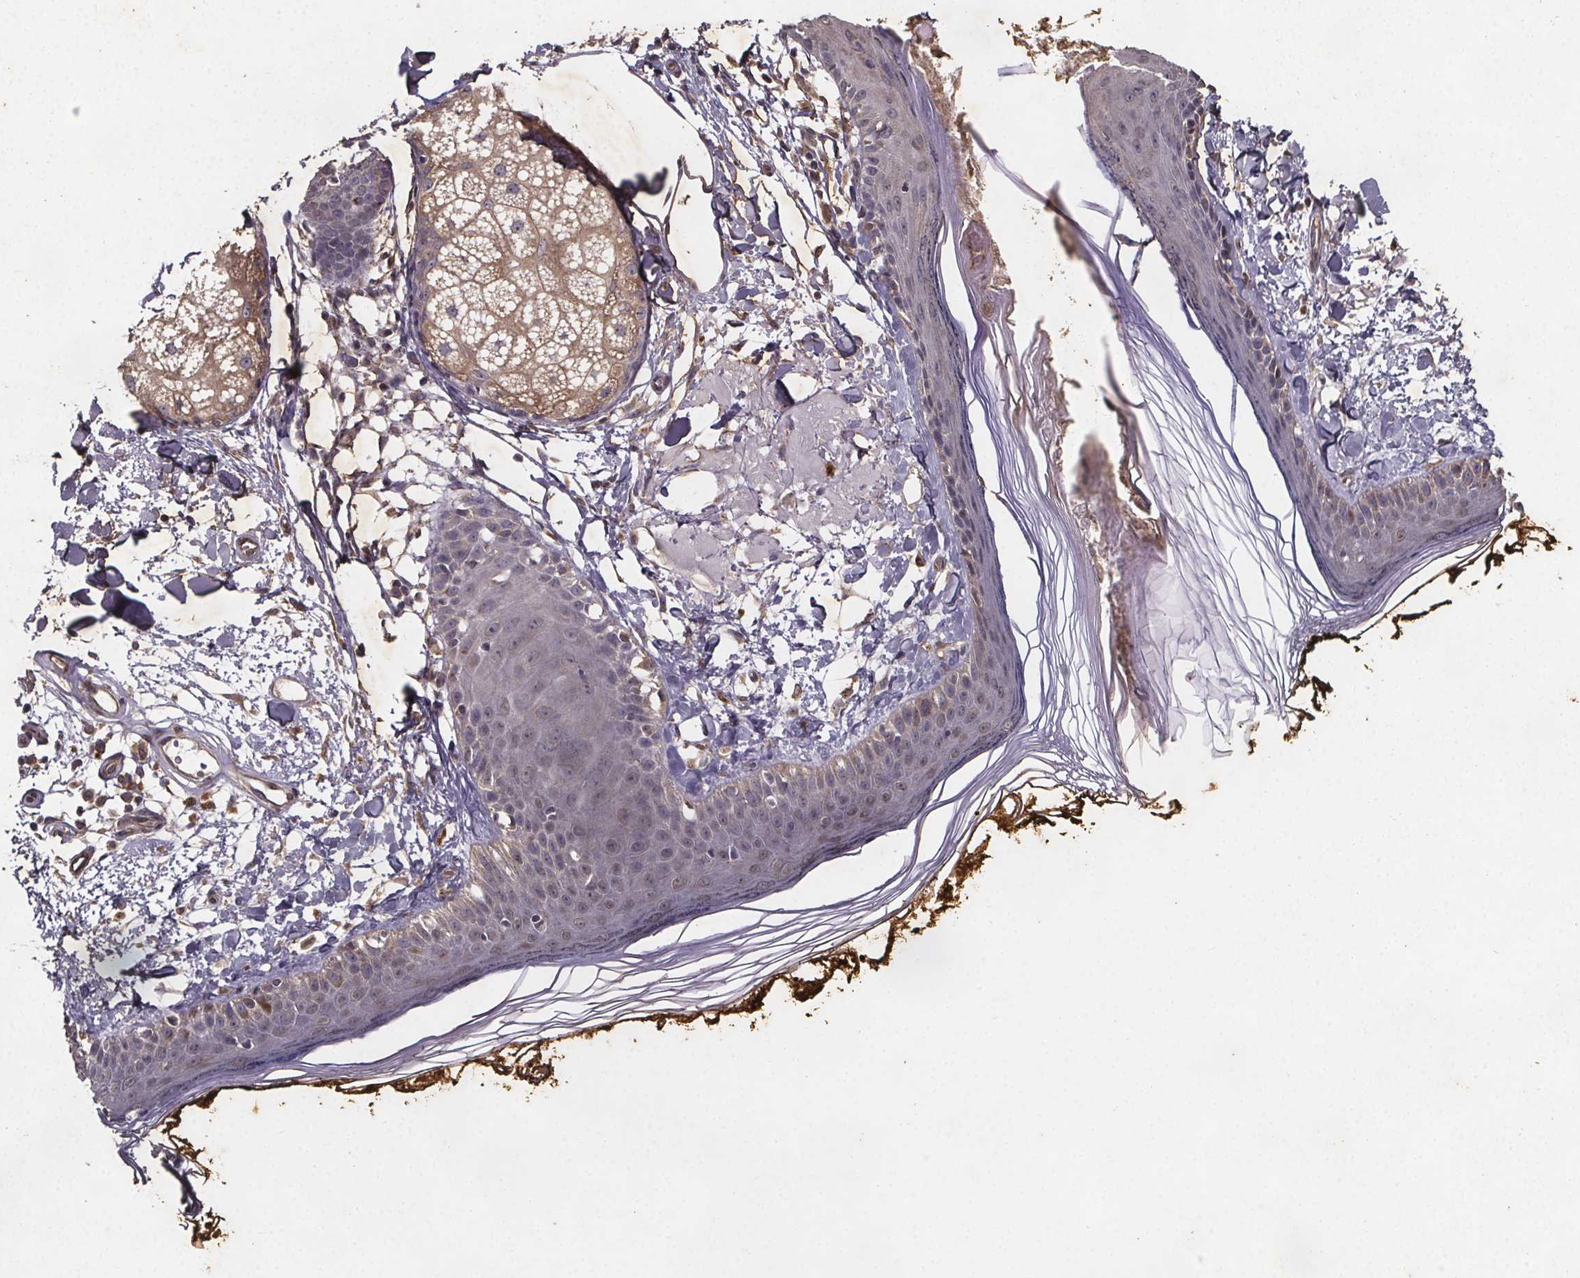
{"staining": {"intensity": "weak", "quantity": "<25%", "location": "cytoplasmic/membranous"}, "tissue": "skin", "cell_type": "Fibroblasts", "image_type": "normal", "snomed": [{"axis": "morphology", "description": "Normal tissue, NOS"}, {"axis": "topography", "description": "Skin"}], "caption": "A histopathology image of human skin is negative for staining in fibroblasts.", "gene": "PIERCE2", "patient": {"sex": "male", "age": 76}}